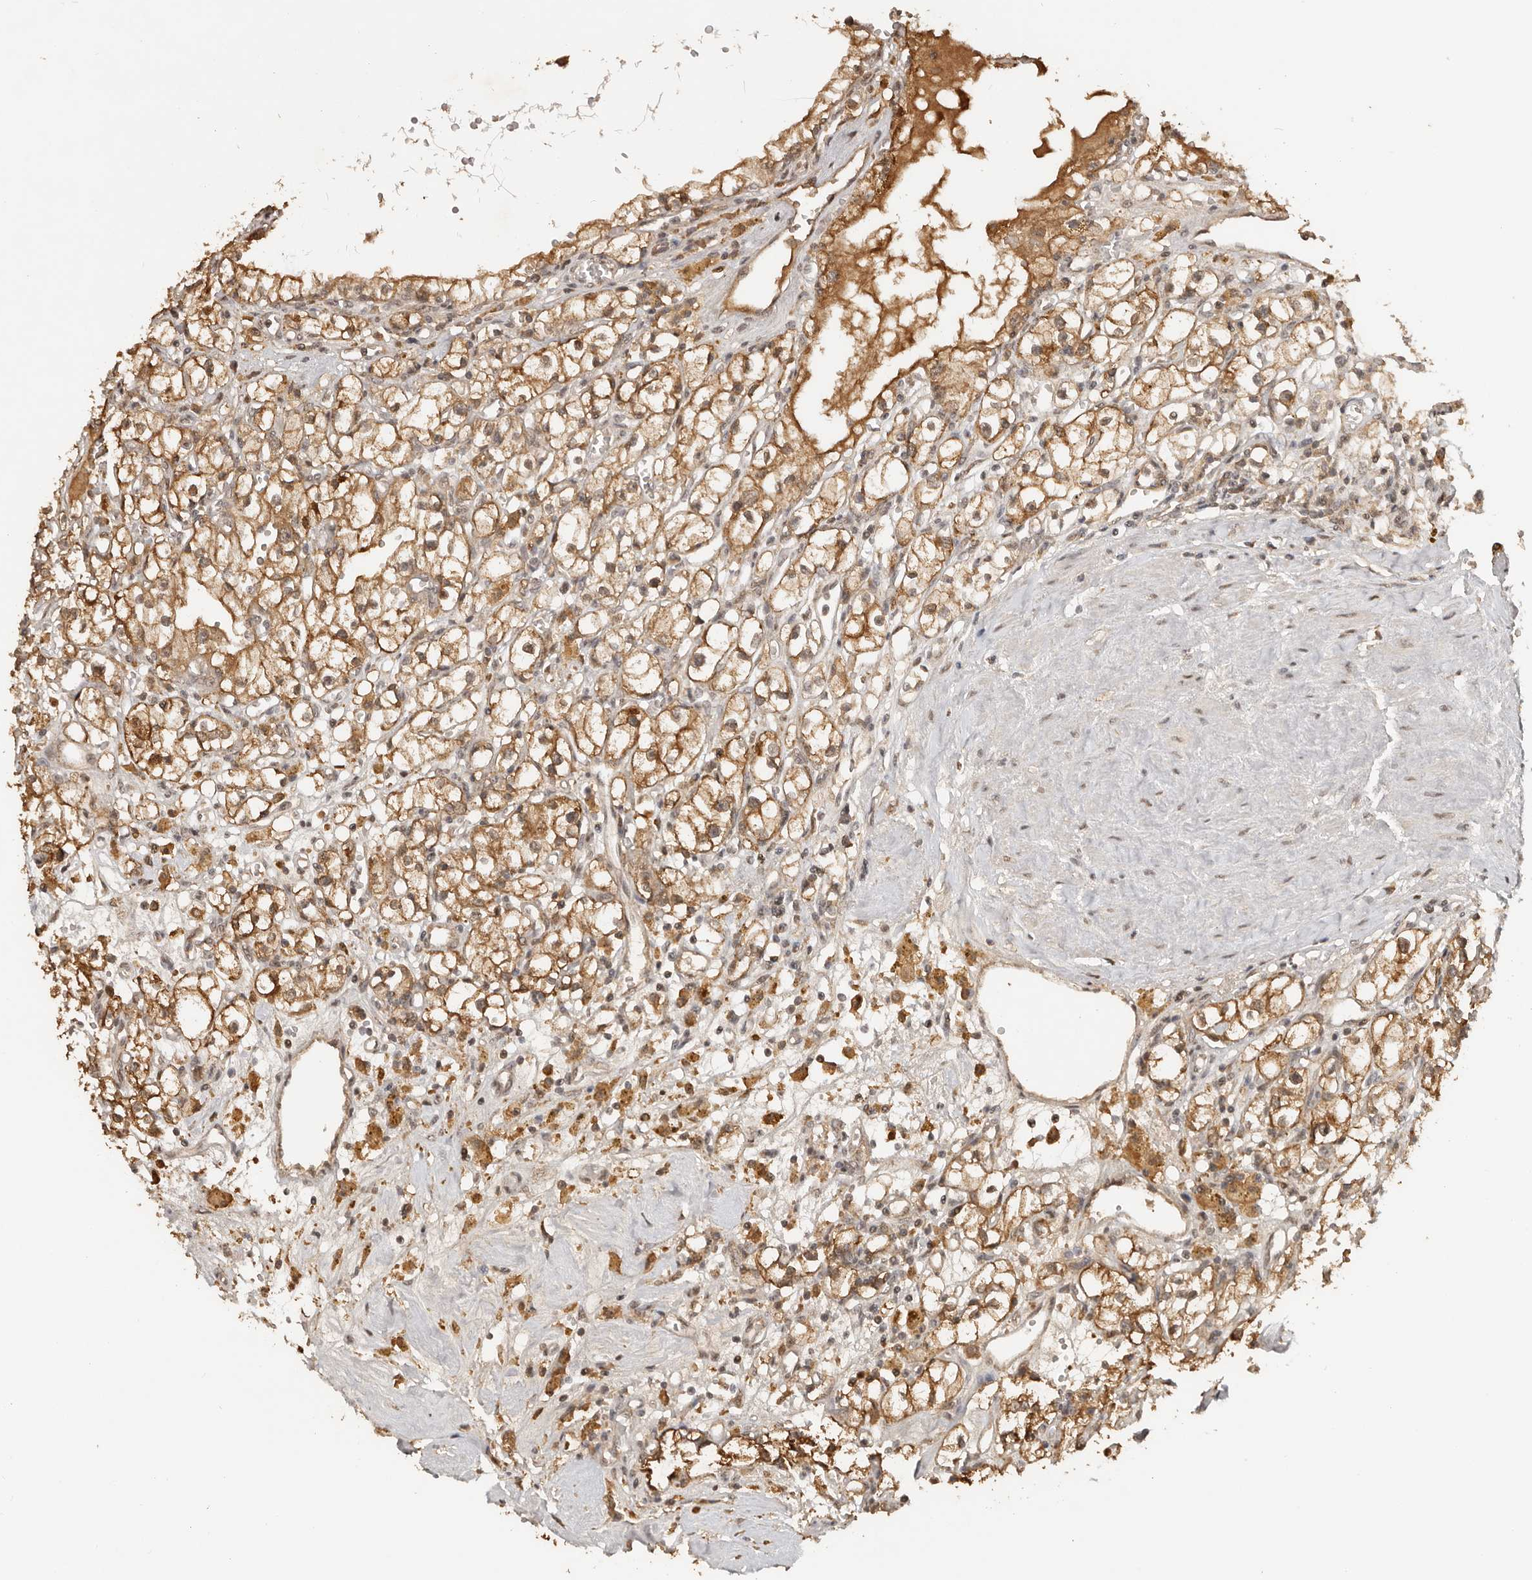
{"staining": {"intensity": "moderate", "quantity": ">75%", "location": "cytoplasmic/membranous"}, "tissue": "renal cancer", "cell_type": "Tumor cells", "image_type": "cancer", "snomed": [{"axis": "morphology", "description": "Adenocarcinoma, NOS"}, {"axis": "topography", "description": "Kidney"}], "caption": "Human renal cancer stained for a protein (brown) displays moderate cytoplasmic/membranous positive expression in approximately >75% of tumor cells.", "gene": "SEC14L1", "patient": {"sex": "male", "age": 56}}